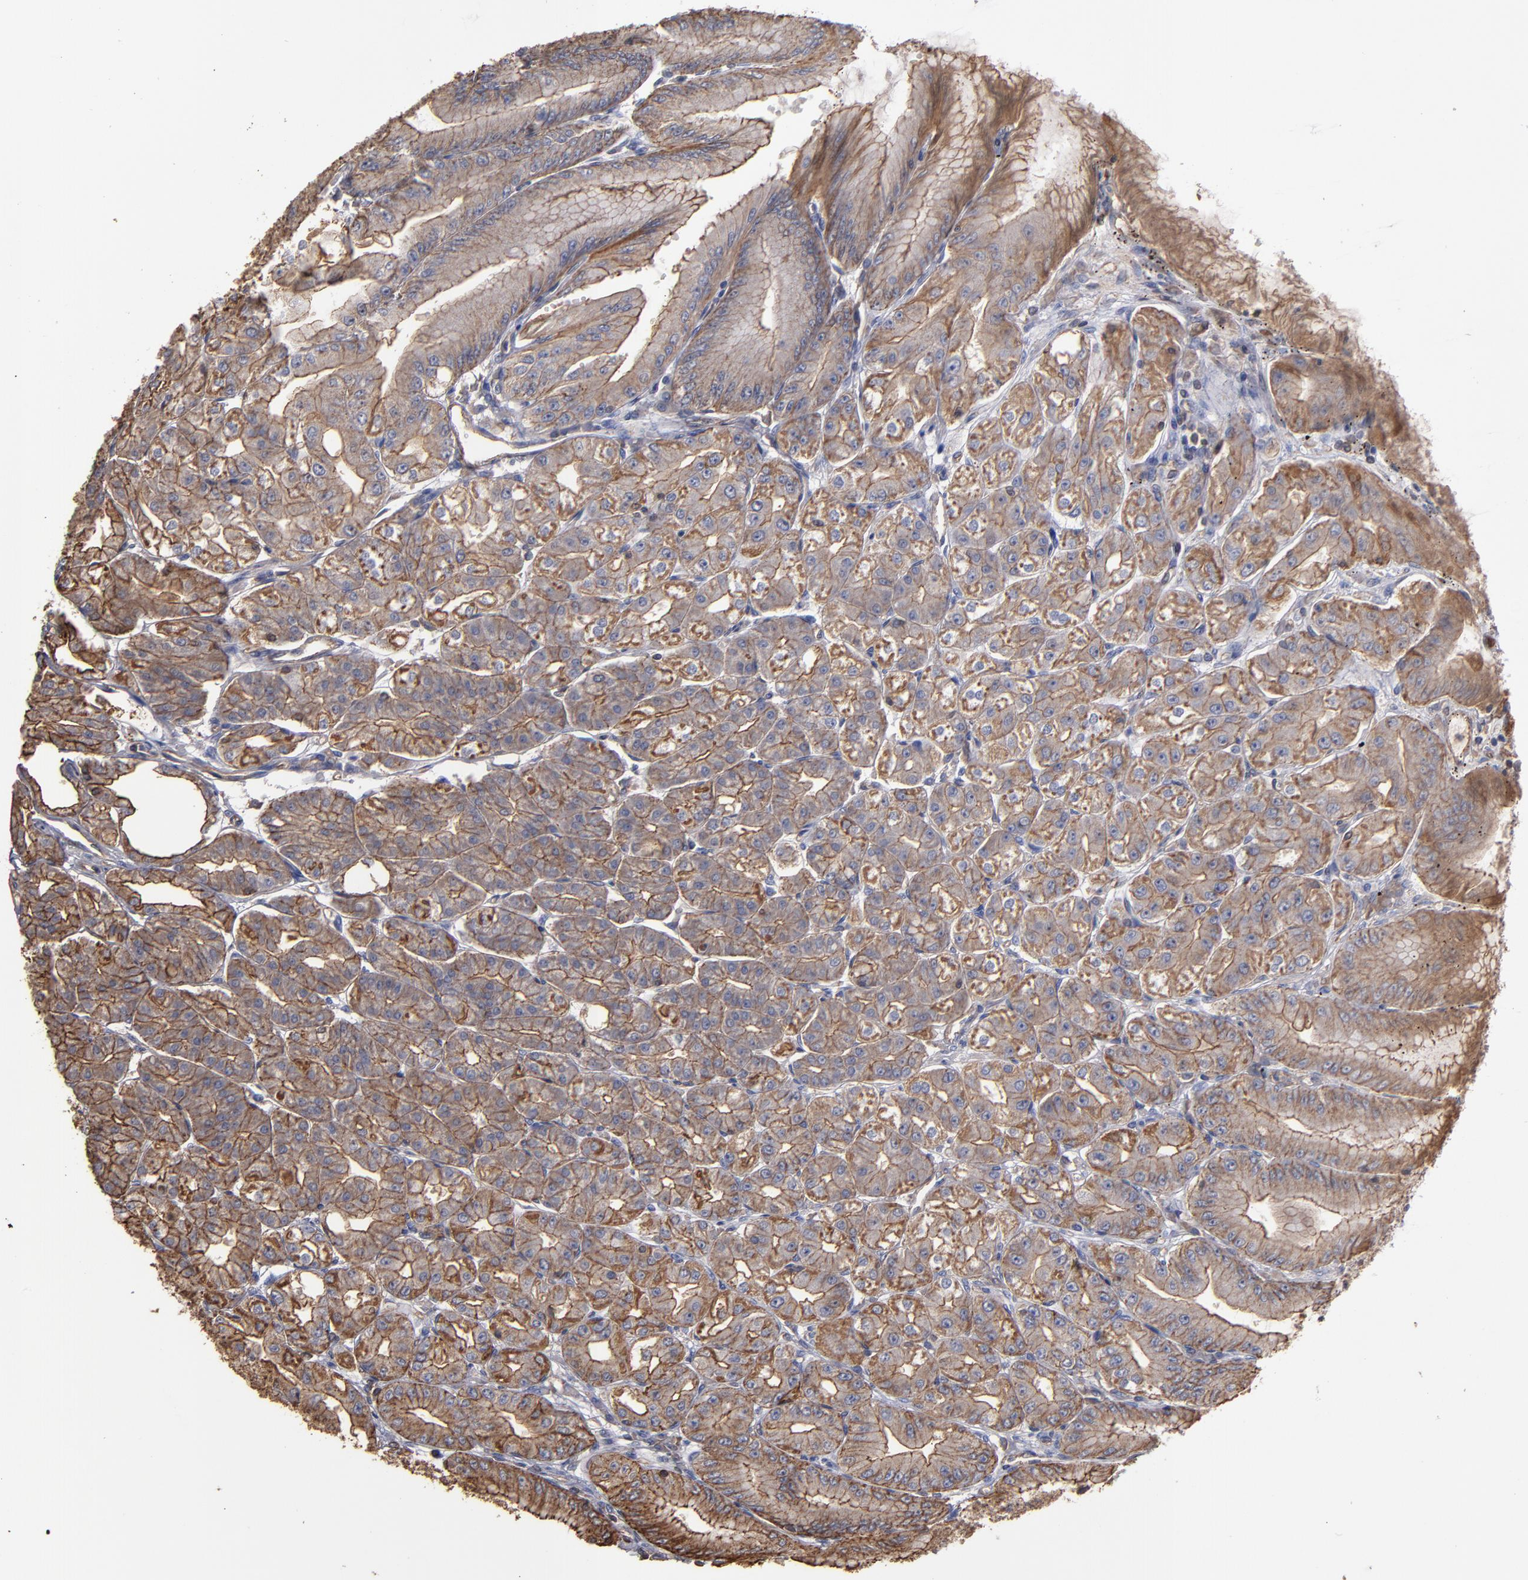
{"staining": {"intensity": "moderate", "quantity": ">75%", "location": "cytoplasmic/membranous"}, "tissue": "stomach", "cell_type": "Glandular cells", "image_type": "normal", "snomed": [{"axis": "morphology", "description": "Normal tissue, NOS"}, {"axis": "topography", "description": "Stomach, lower"}], "caption": "Immunohistochemical staining of normal human stomach displays moderate cytoplasmic/membranous protein expression in approximately >75% of glandular cells.", "gene": "ESYT2", "patient": {"sex": "male", "age": 71}}